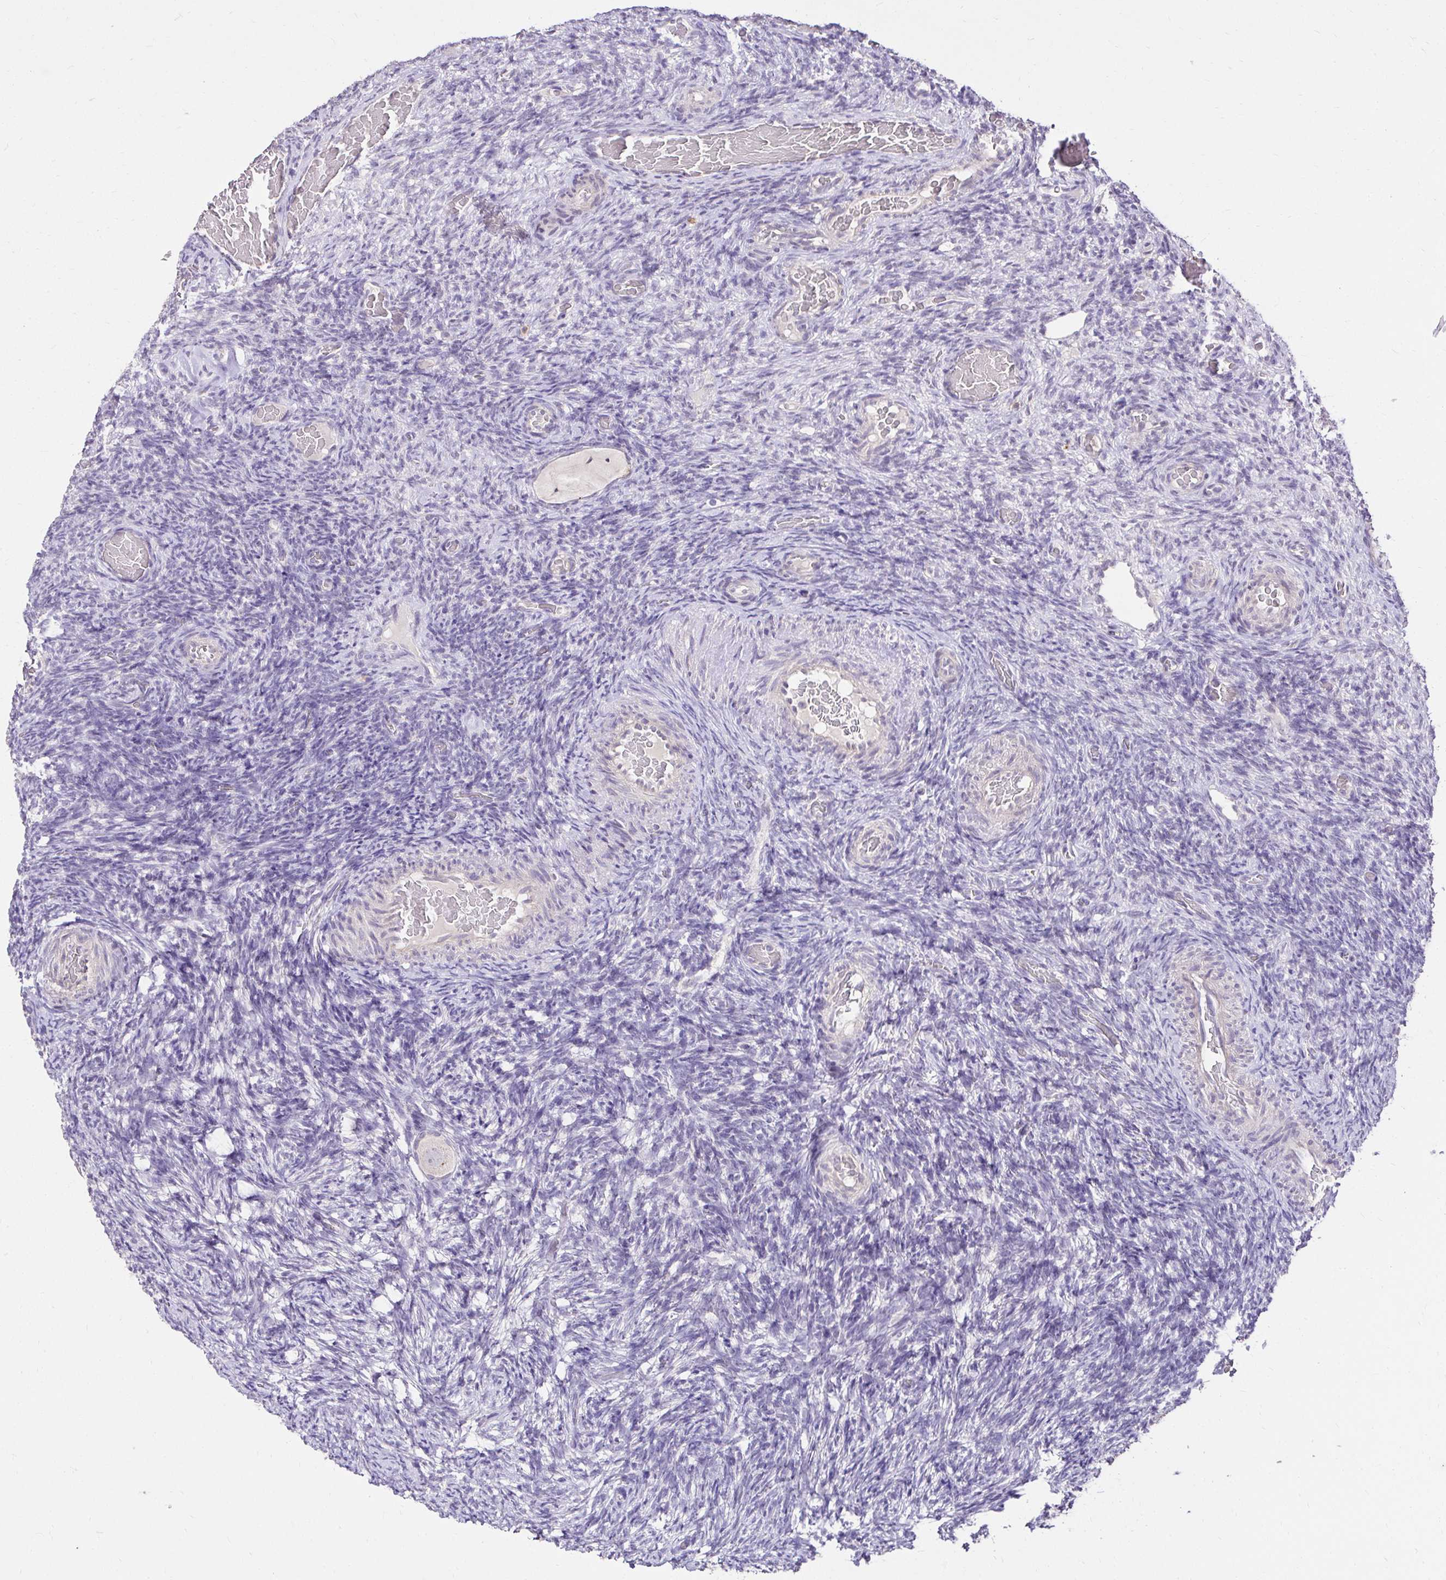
{"staining": {"intensity": "weak", "quantity": "<25%", "location": "cytoplasmic/membranous"}, "tissue": "ovary", "cell_type": "Follicle cells", "image_type": "normal", "snomed": [{"axis": "morphology", "description": "Normal tissue, NOS"}, {"axis": "topography", "description": "Ovary"}], "caption": "Follicle cells show no significant protein expression in benign ovary.", "gene": "KIAA1210", "patient": {"sex": "female", "age": 34}}